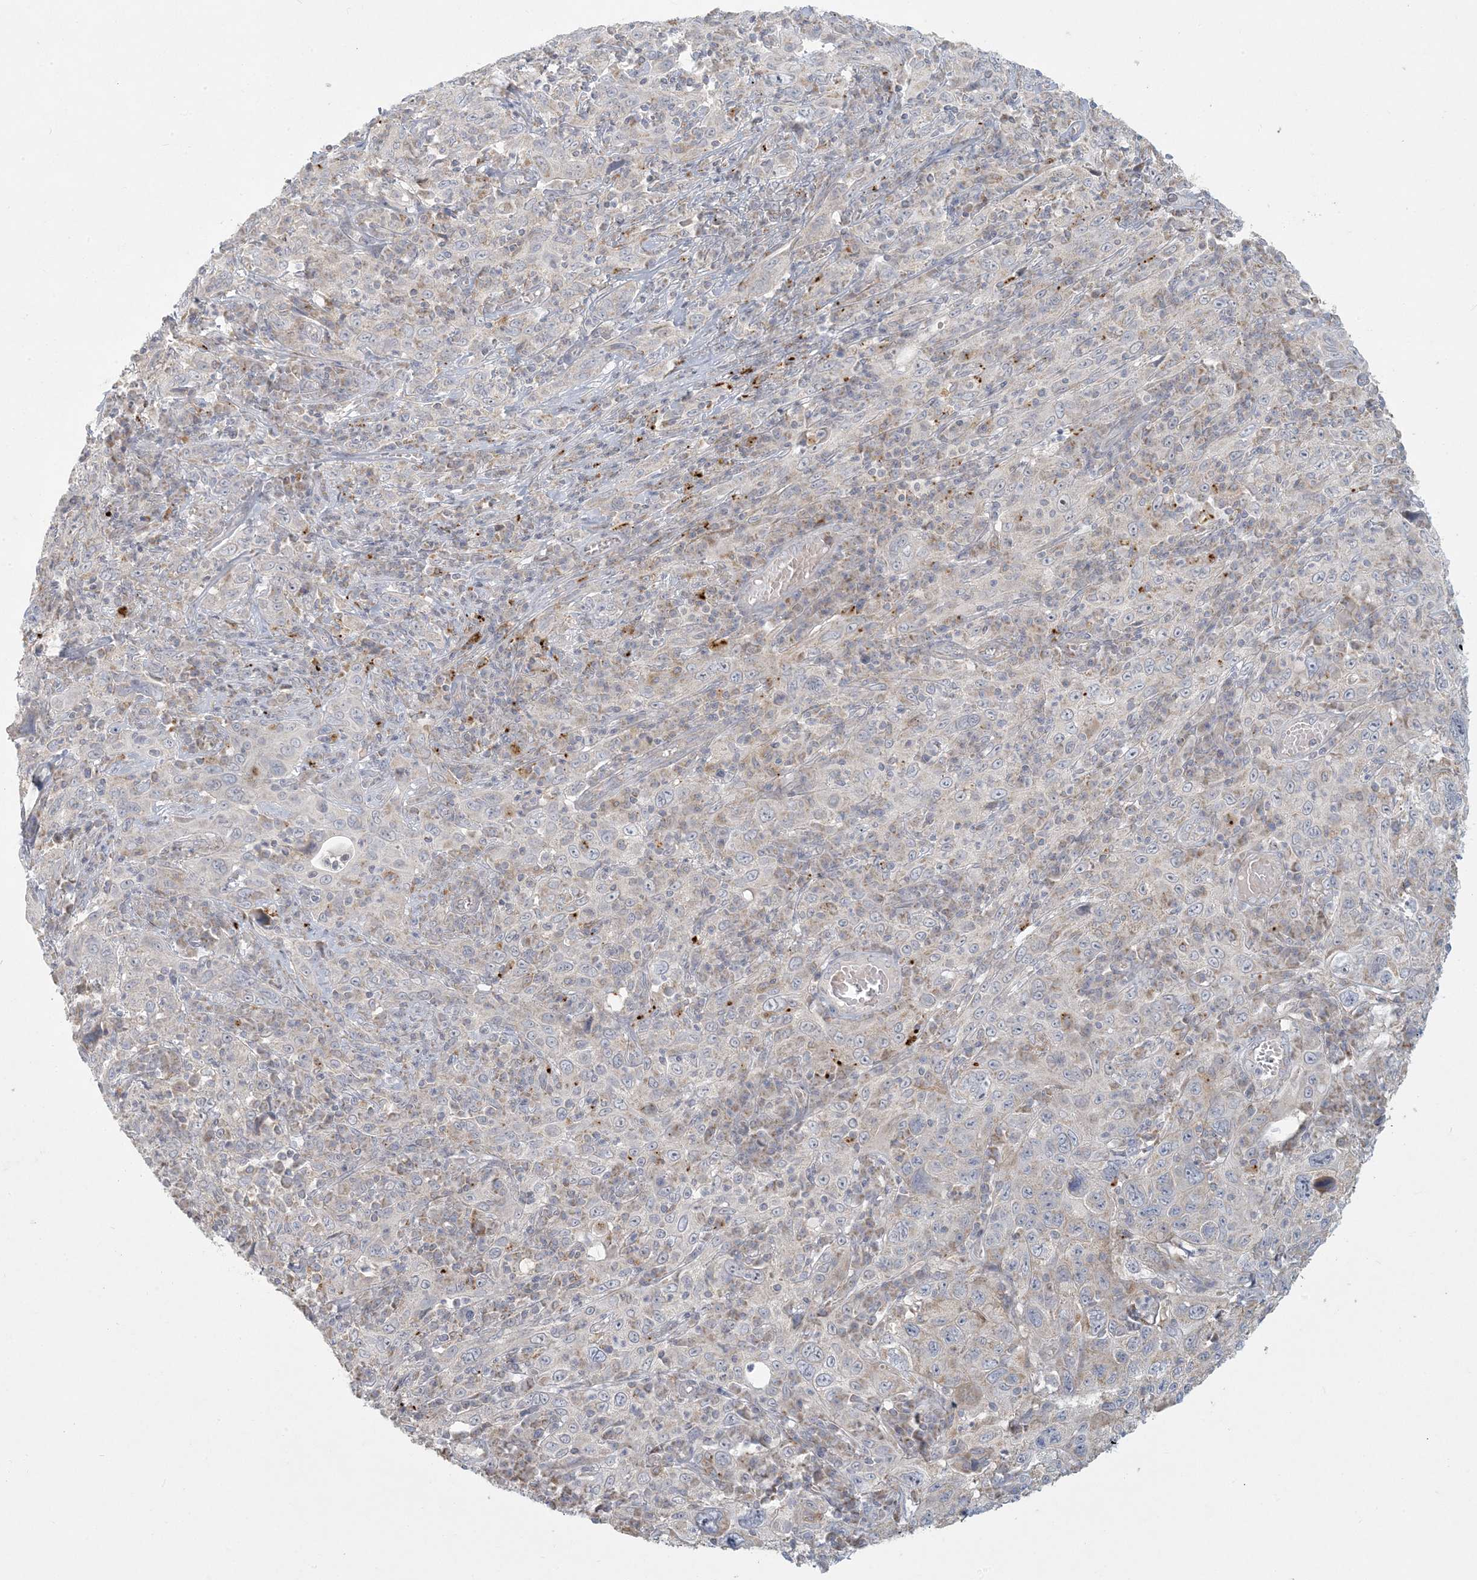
{"staining": {"intensity": "negative", "quantity": "none", "location": "none"}, "tissue": "cervical cancer", "cell_type": "Tumor cells", "image_type": "cancer", "snomed": [{"axis": "morphology", "description": "Squamous cell carcinoma, NOS"}, {"axis": "topography", "description": "Cervix"}], "caption": "Cervical cancer stained for a protein using IHC displays no expression tumor cells.", "gene": "MCAT", "patient": {"sex": "female", "age": 46}}